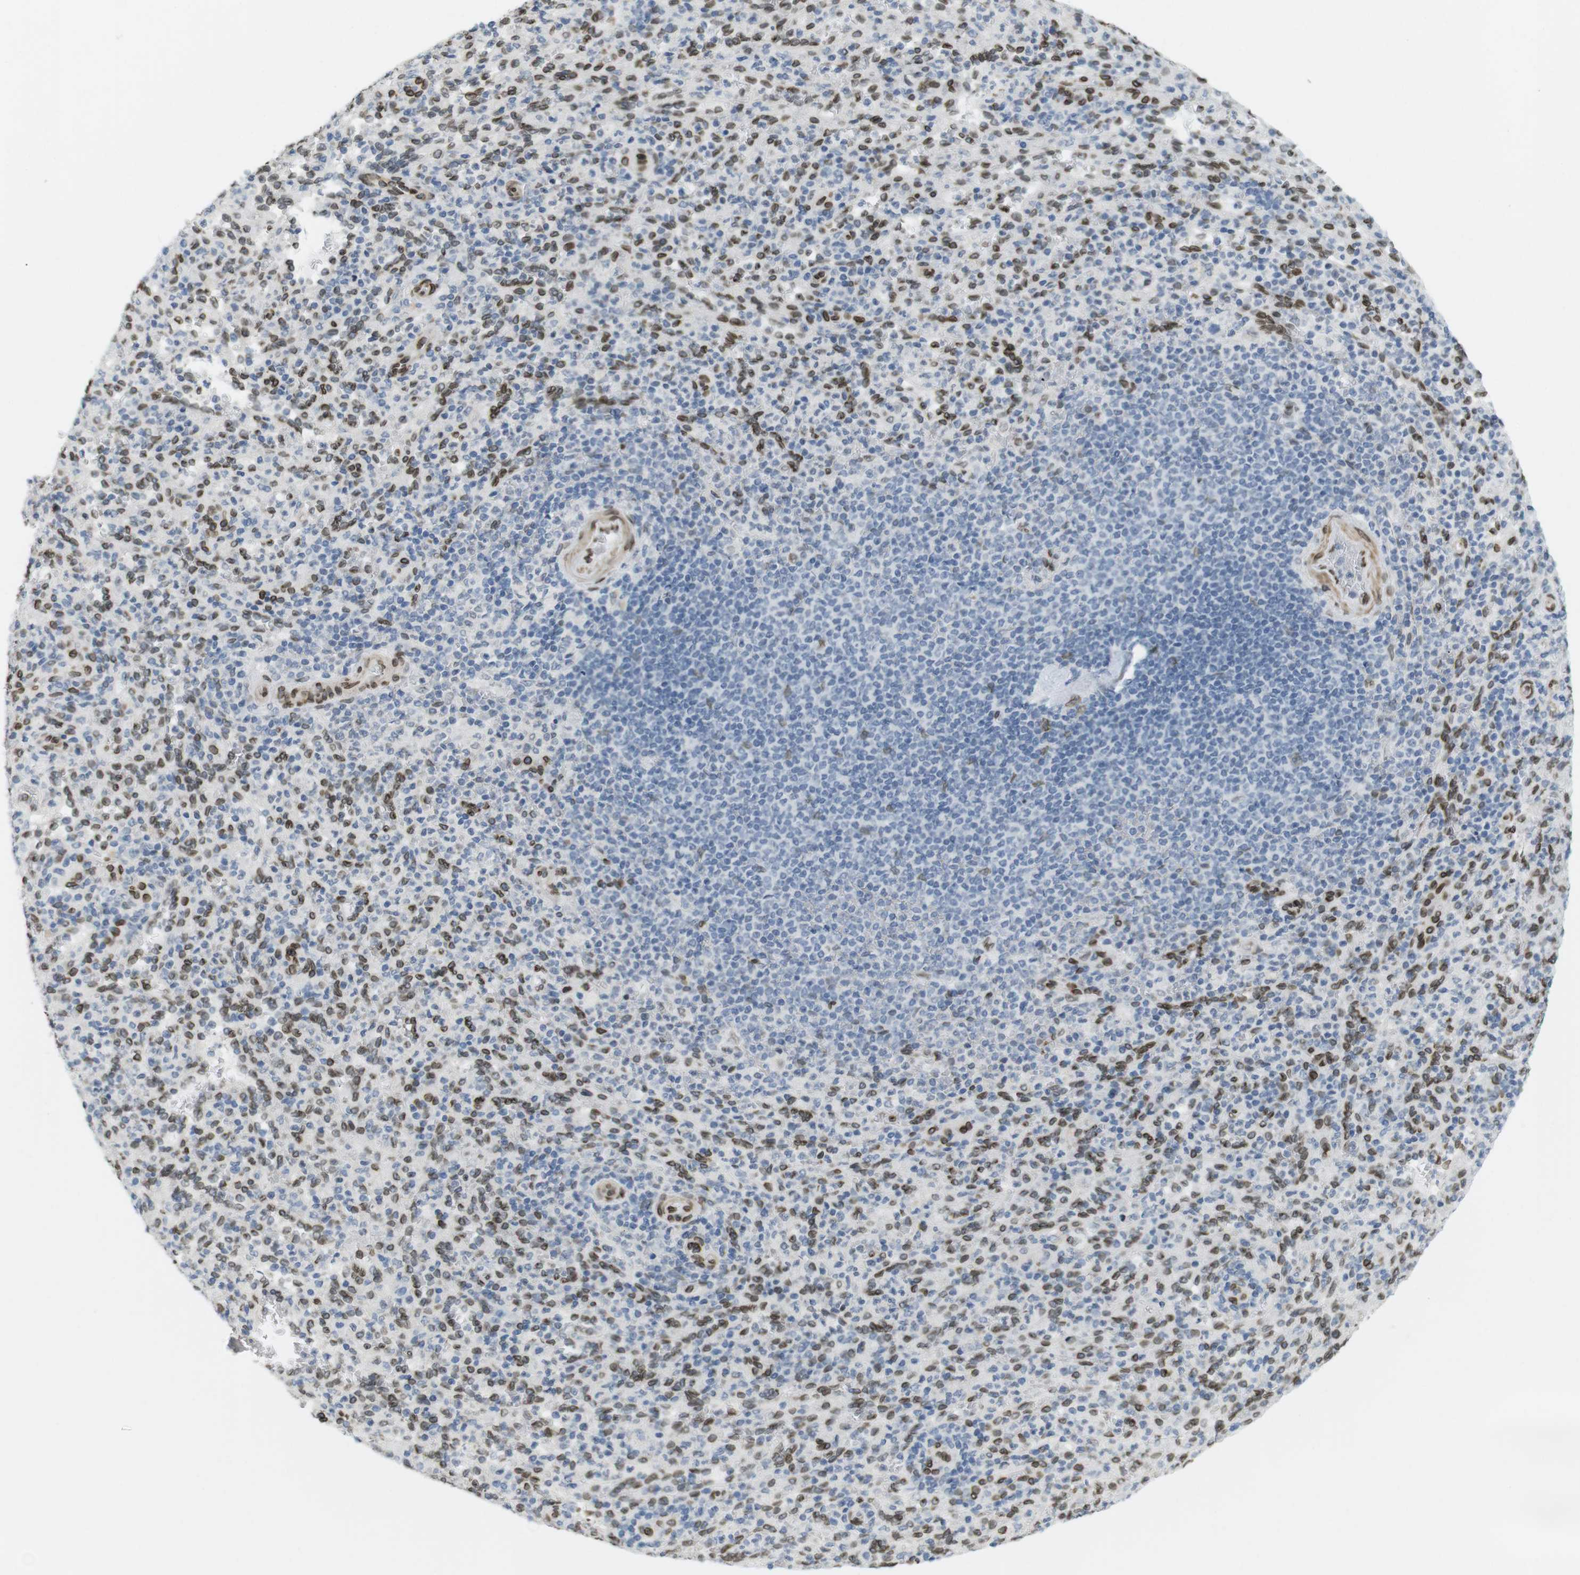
{"staining": {"intensity": "moderate", "quantity": "25%-75%", "location": "cytoplasmic/membranous,nuclear"}, "tissue": "spleen", "cell_type": "Cells in red pulp", "image_type": "normal", "snomed": [{"axis": "morphology", "description": "Normal tissue, NOS"}, {"axis": "topography", "description": "Spleen"}], "caption": "High-magnification brightfield microscopy of unremarkable spleen stained with DAB (brown) and counterstained with hematoxylin (blue). cells in red pulp exhibit moderate cytoplasmic/membranous,nuclear staining is identified in approximately25%-75% of cells.", "gene": "ARL6IP6", "patient": {"sex": "male", "age": 36}}